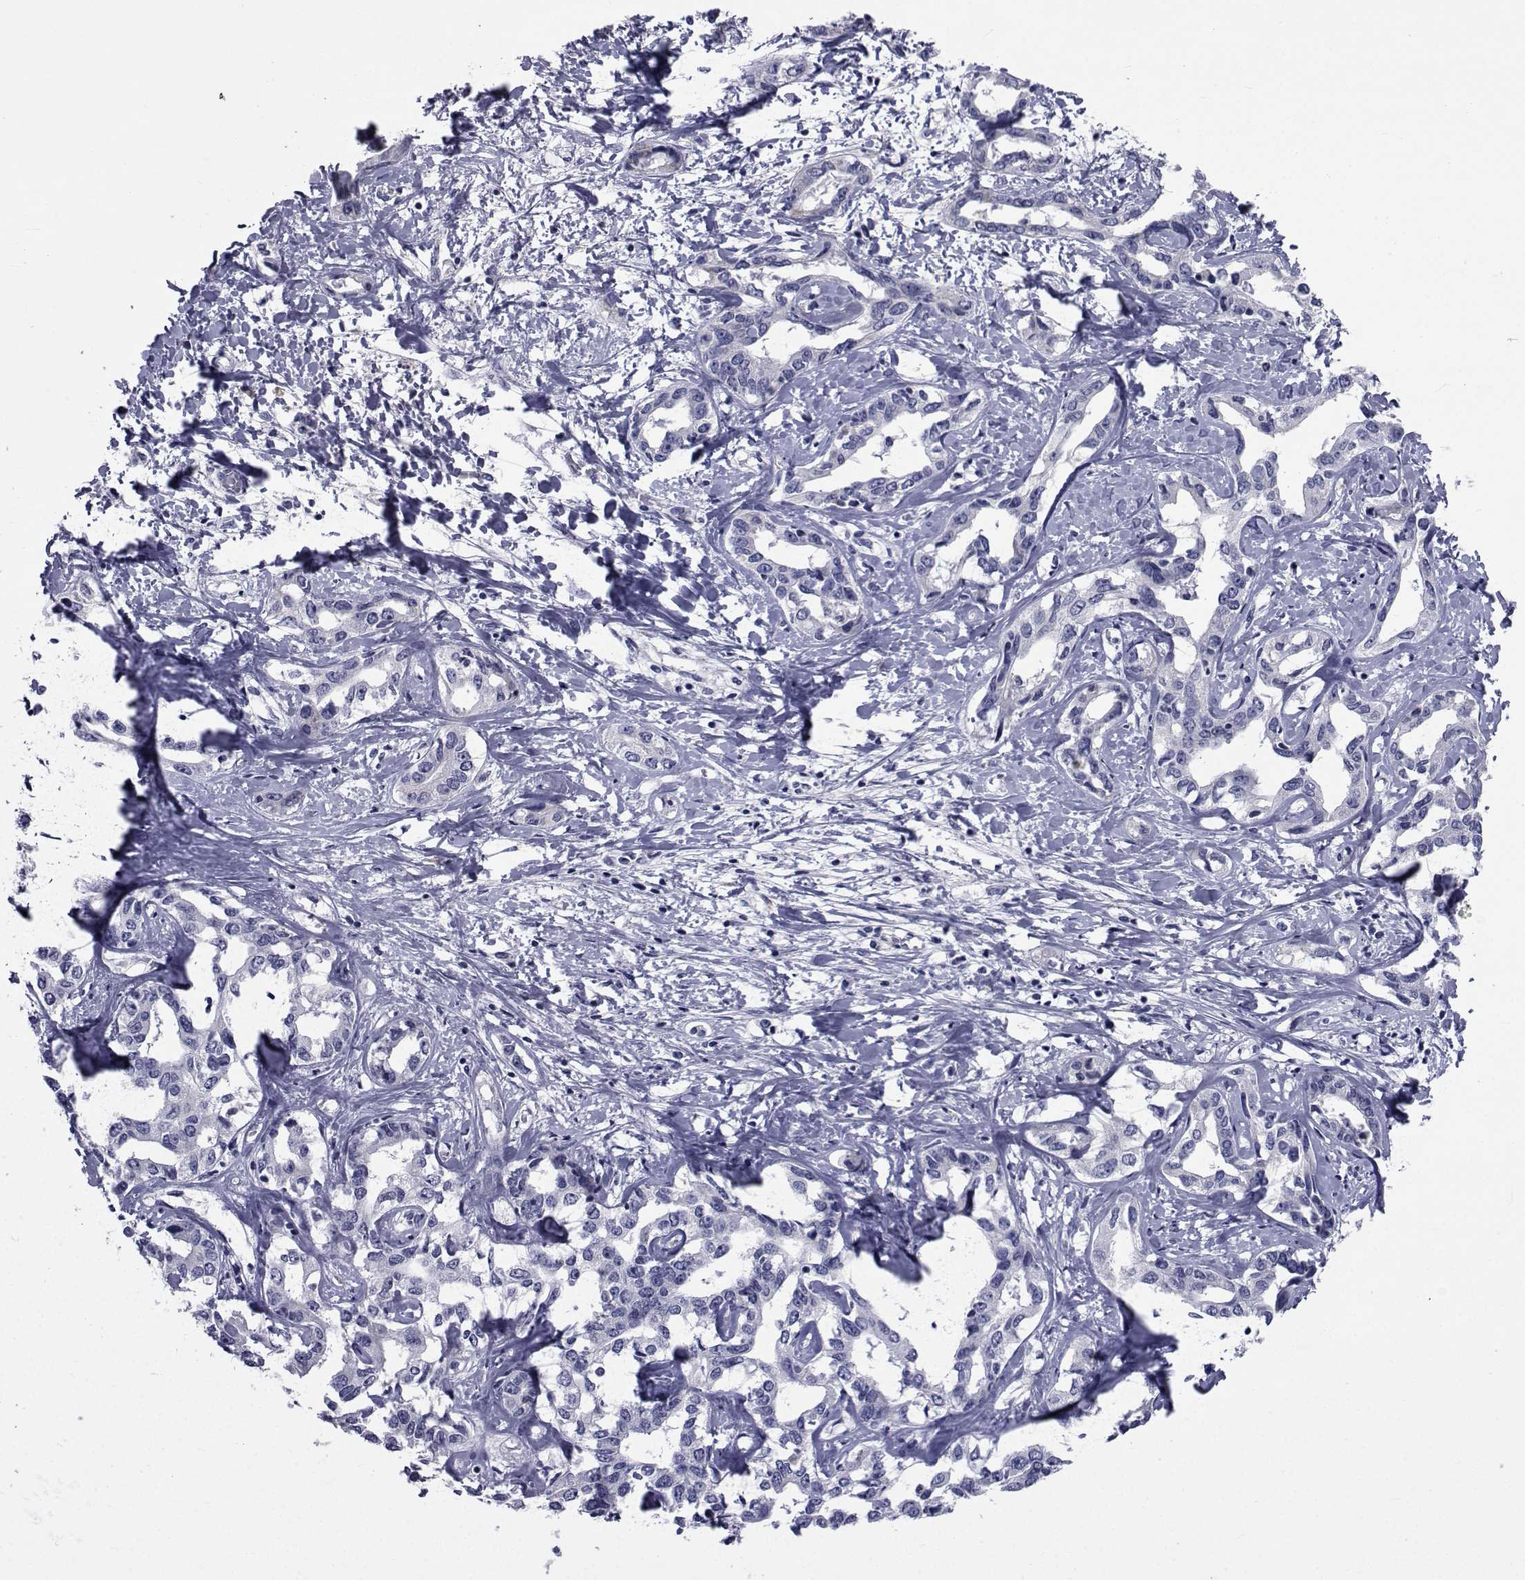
{"staining": {"intensity": "negative", "quantity": "none", "location": "none"}, "tissue": "liver cancer", "cell_type": "Tumor cells", "image_type": "cancer", "snomed": [{"axis": "morphology", "description": "Cholangiocarcinoma"}, {"axis": "topography", "description": "Liver"}], "caption": "Protein analysis of liver cancer shows no significant staining in tumor cells.", "gene": "ROPN1", "patient": {"sex": "male", "age": 59}}